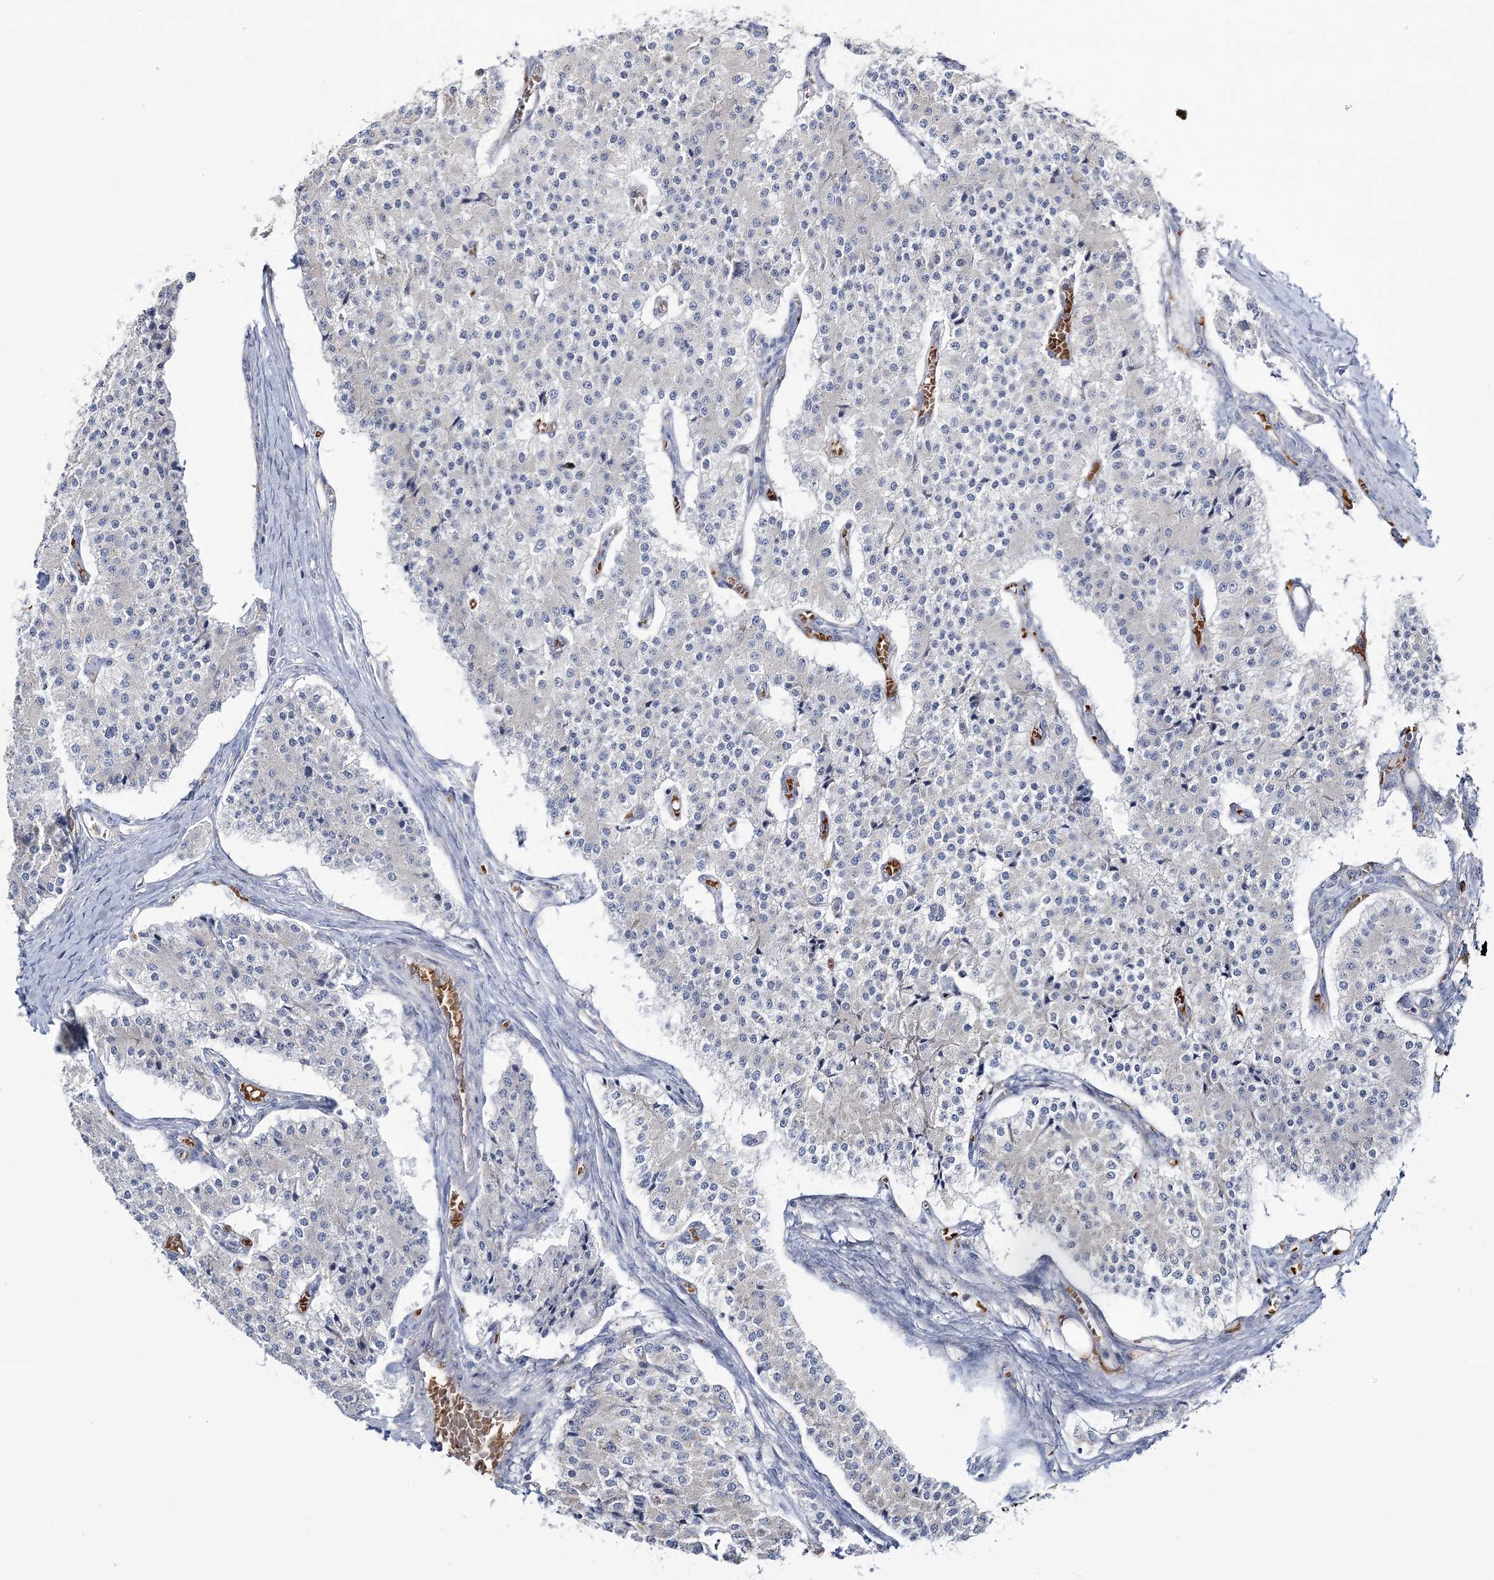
{"staining": {"intensity": "negative", "quantity": "none", "location": "none"}, "tissue": "carcinoid", "cell_type": "Tumor cells", "image_type": "cancer", "snomed": [{"axis": "morphology", "description": "Carcinoid, malignant, NOS"}, {"axis": "topography", "description": "Colon"}], "caption": "Immunohistochemical staining of human carcinoid shows no significant expression in tumor cells.", "gene": "ATP11B", "patient": {"sex": "female", "age": 52}}